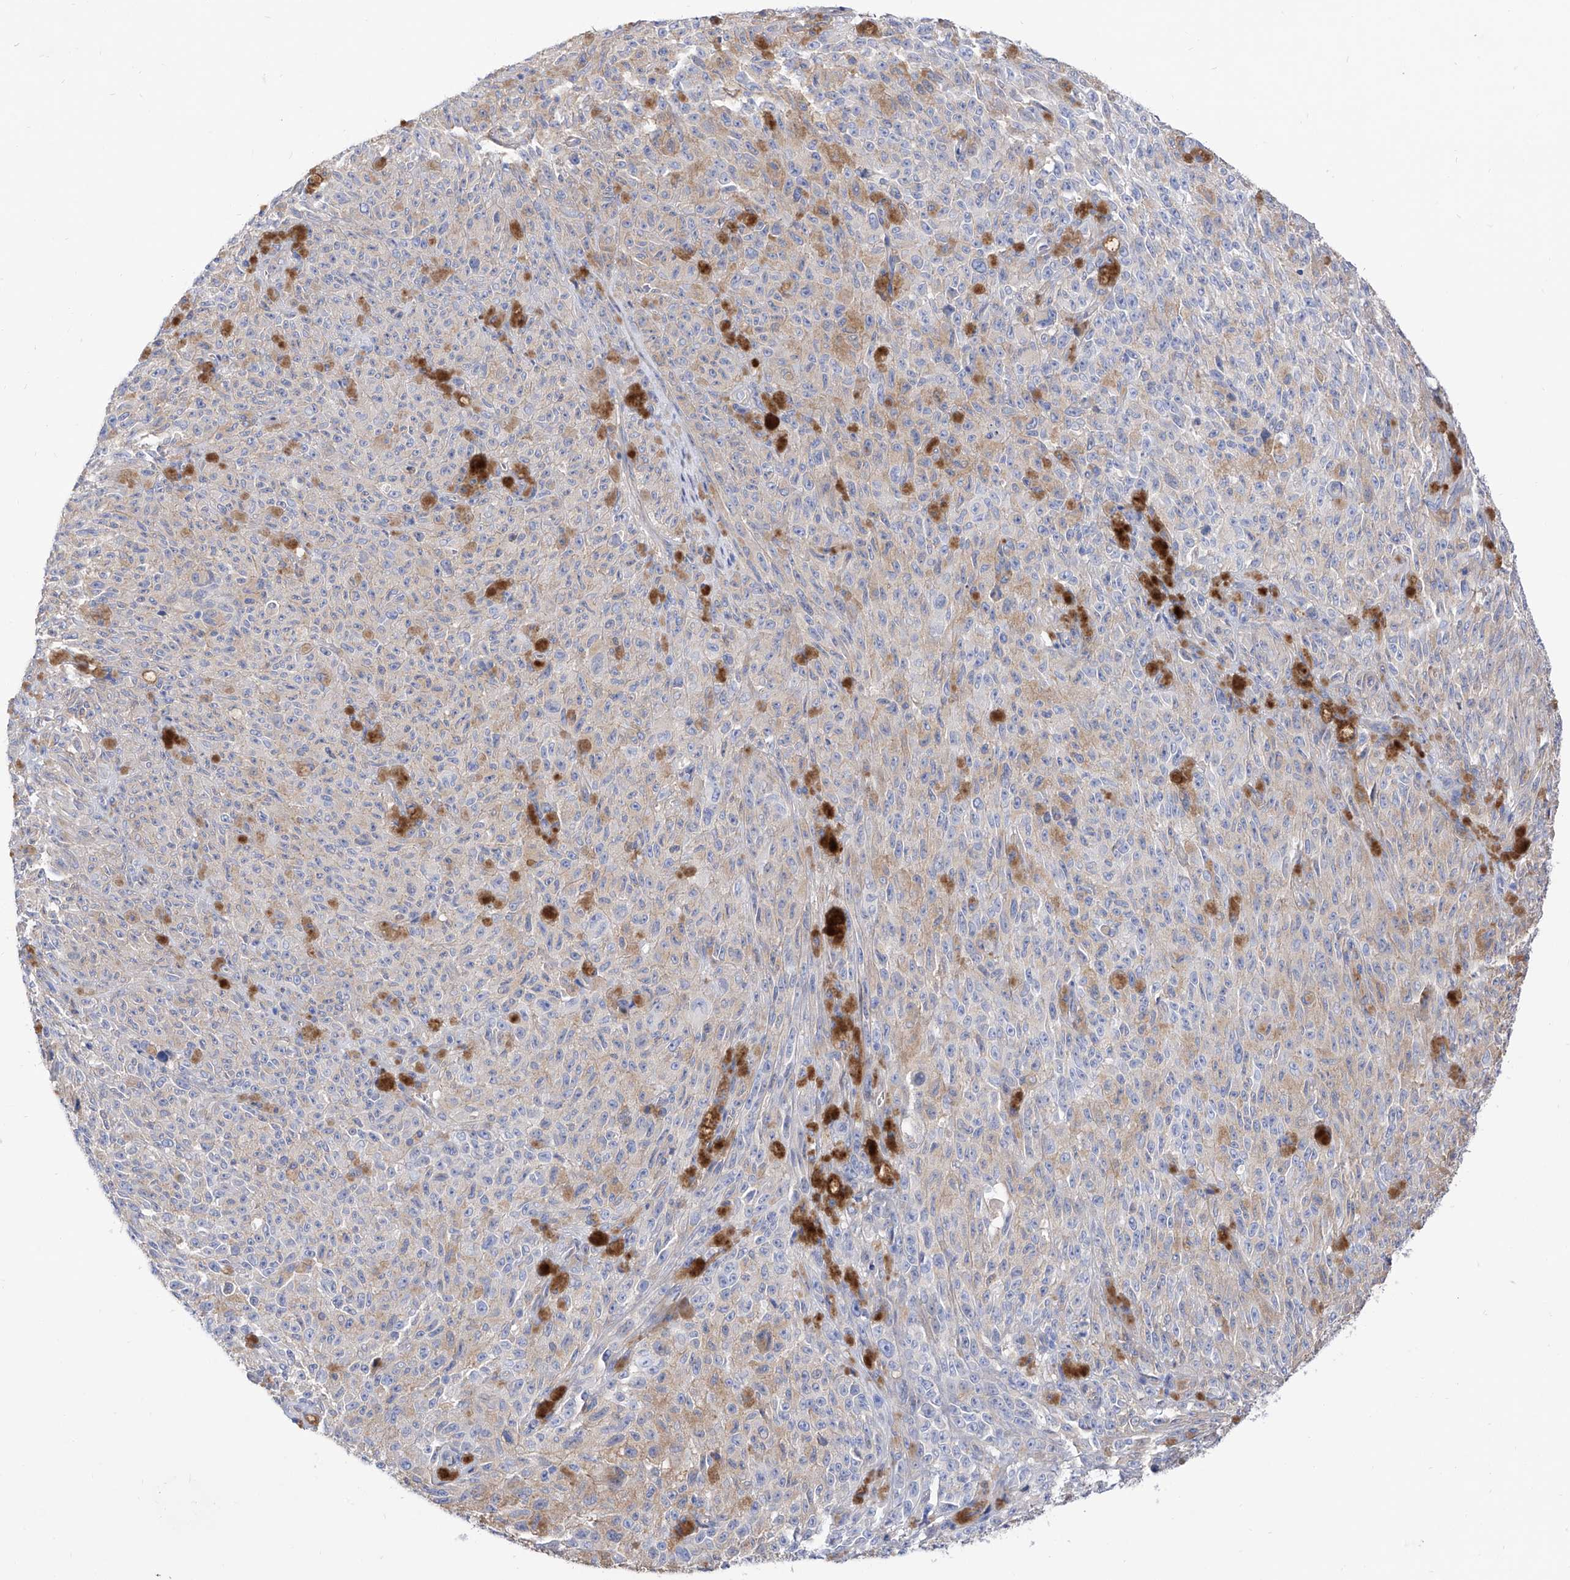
{"staining": {"intensity": "negative", "quantity": "none", "location": "none"}, "tissue": "melanoma", "cell_type": "Tumor cells", "image_type": "cancer", "snomed": [{"axis": "morphology", "description": "Malignant melanoma, NOS"}, {"axis": "topography", "description": "Skin"}], "caption": "Tumor cells are negative for brown protein staining in melanoma.", "gene": "ZNF653", "patient": {"sex": "female", "age": 82}}